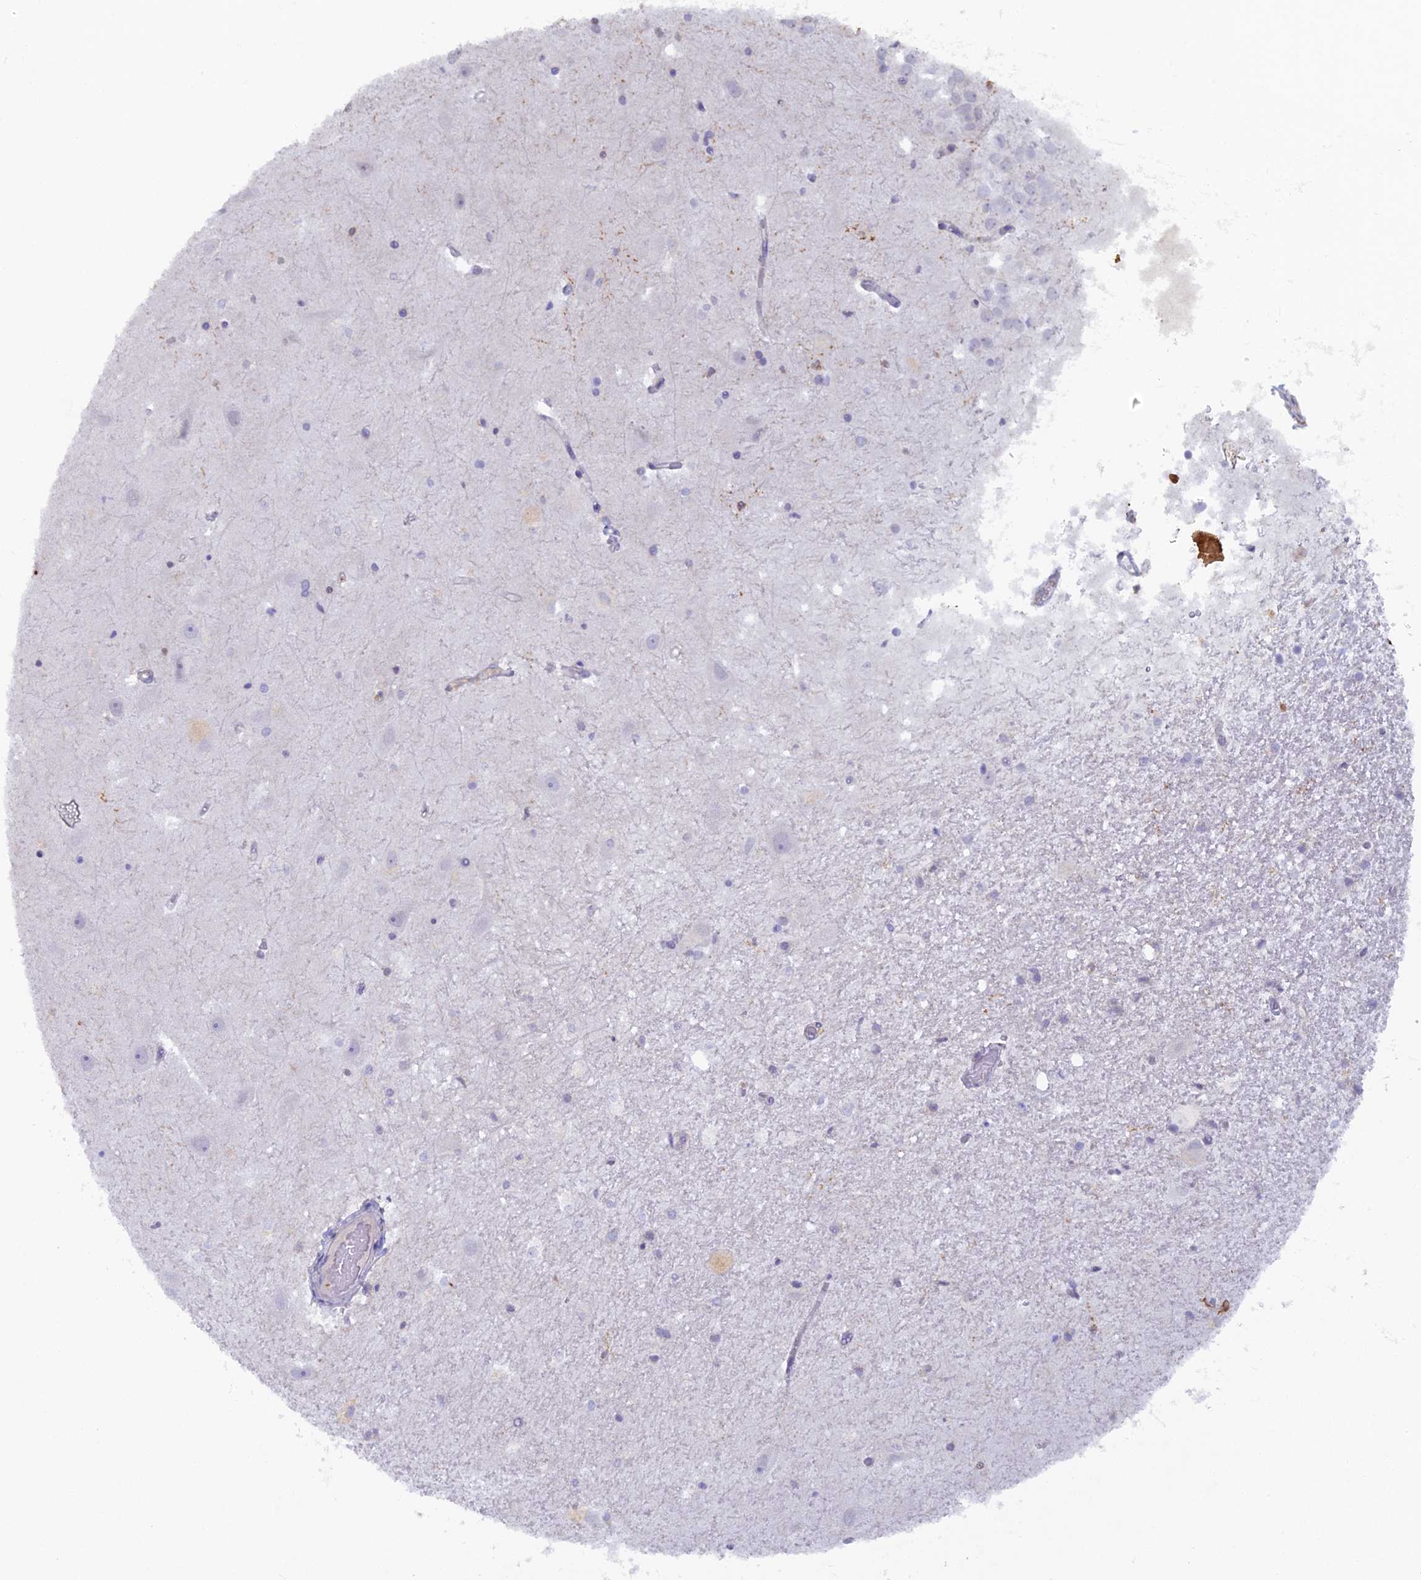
{"staining": {"intensity": "negative", "quantity": "none", "location": "none"}, "tissue": "hippocampus", "cell_type": "Glial cells", "image_type": "normal", "snomed": [{"axis": "morphology", "description": "Normal tissue, NOS"}, {"axis": "topography", "description": "Hippocampus"}], "caption": "High power microscopy histopathology image of an immunohistochemistry (IHC) histopathology image of normal hippocampus, revealing no significant expression in glial cells.", "gene": "FYB1", "patient": {"sex": "female", "age": 52}}